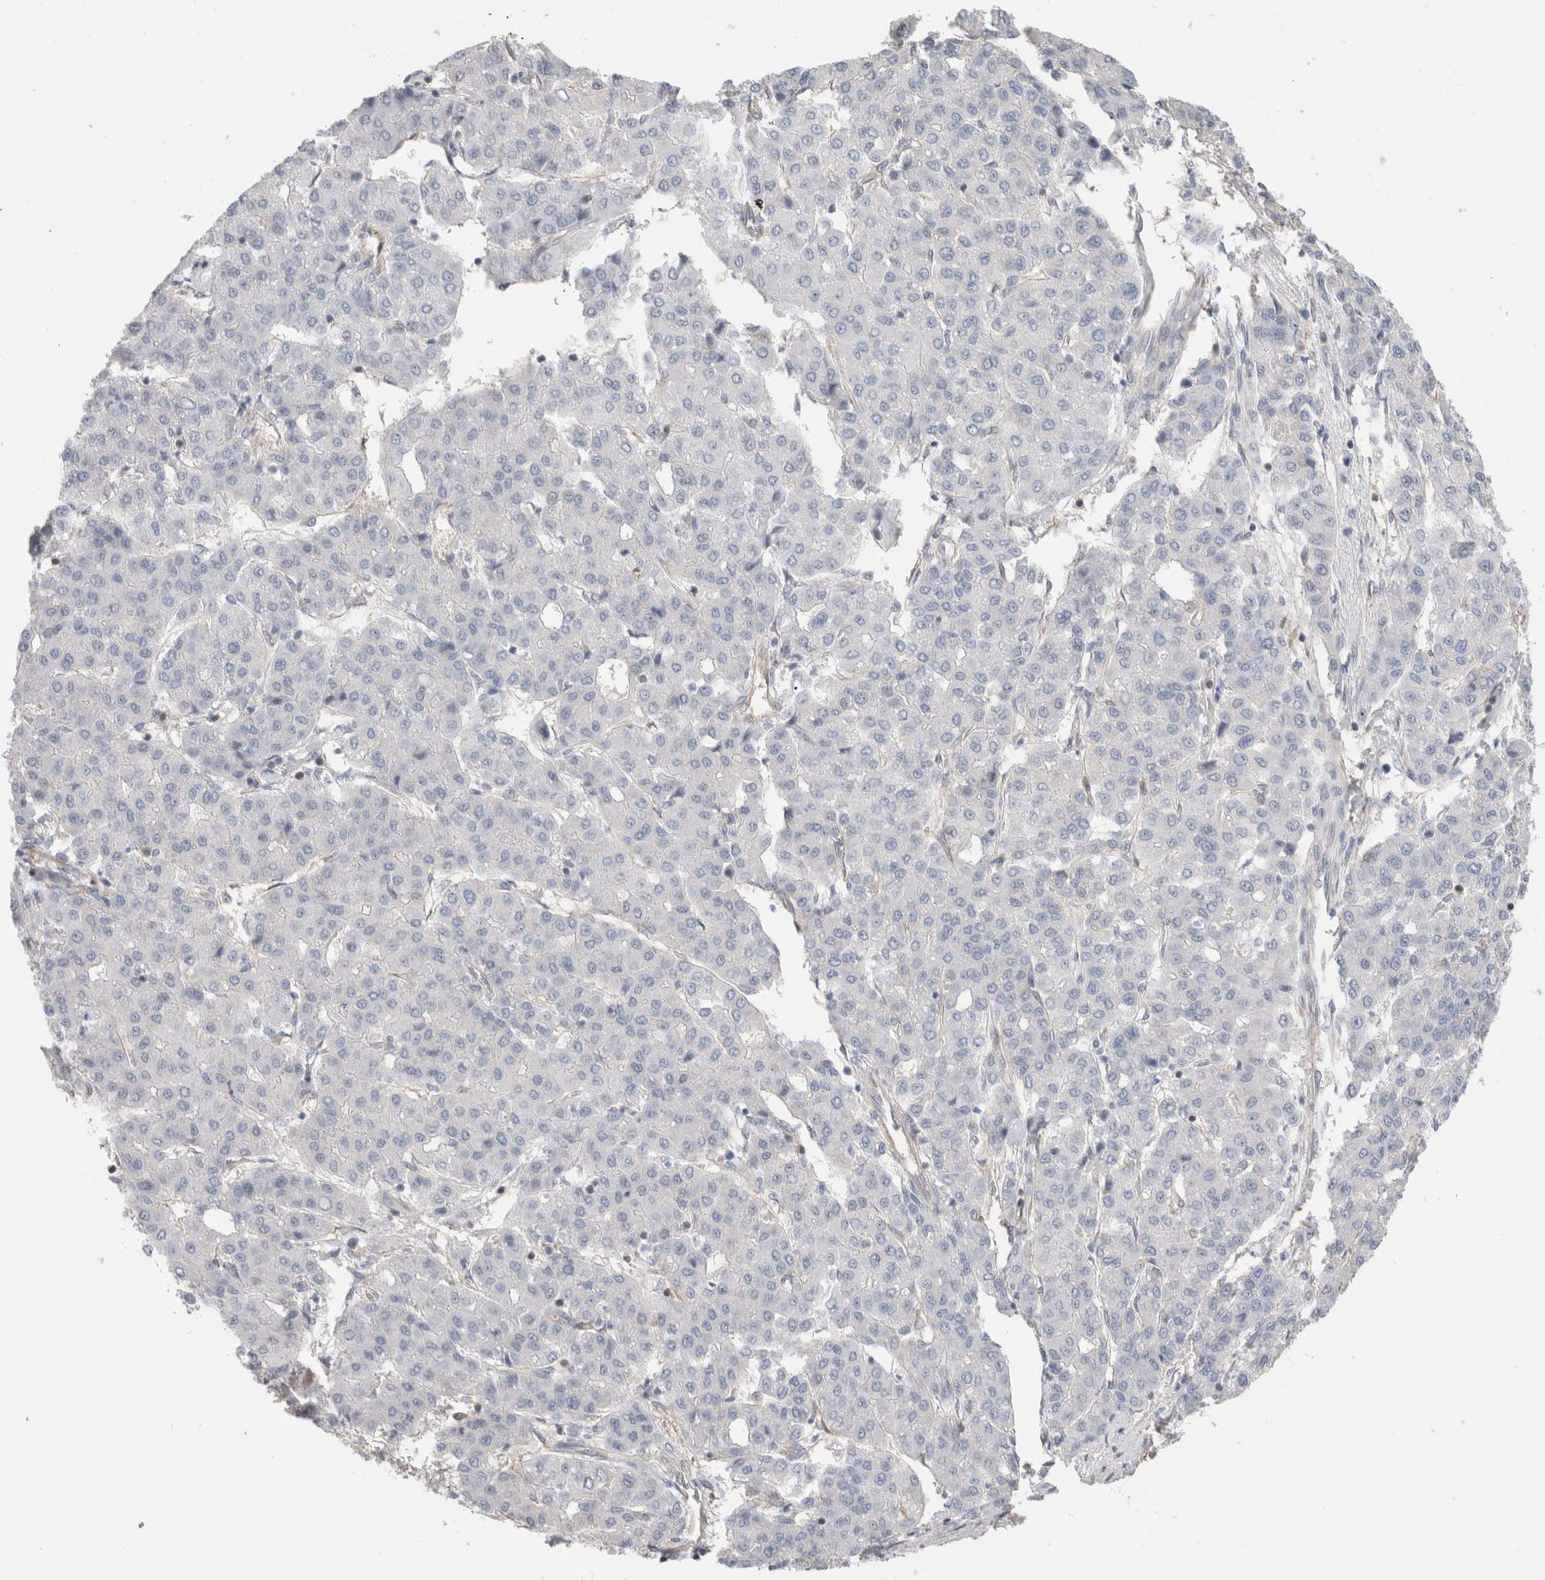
{"staining": {"intensity": "negative", "quantity": "none", "location": "none"}, "tissue": "liver cancer", "cell_type": "Tumor cells", "image_type": "cancer", "snomed": [{"axis": "morphology", "description": "Carcinoma, Hepatocellular, NOS"}, {"axis": "topography", "description": "Liver"}], "caption": "This is an IHC micrograph of liver hepatocellular carcinoma. There is no staining in tumor cells.", "gene": "CAPN2", "patient": {"sex": "male", "age": 65}}